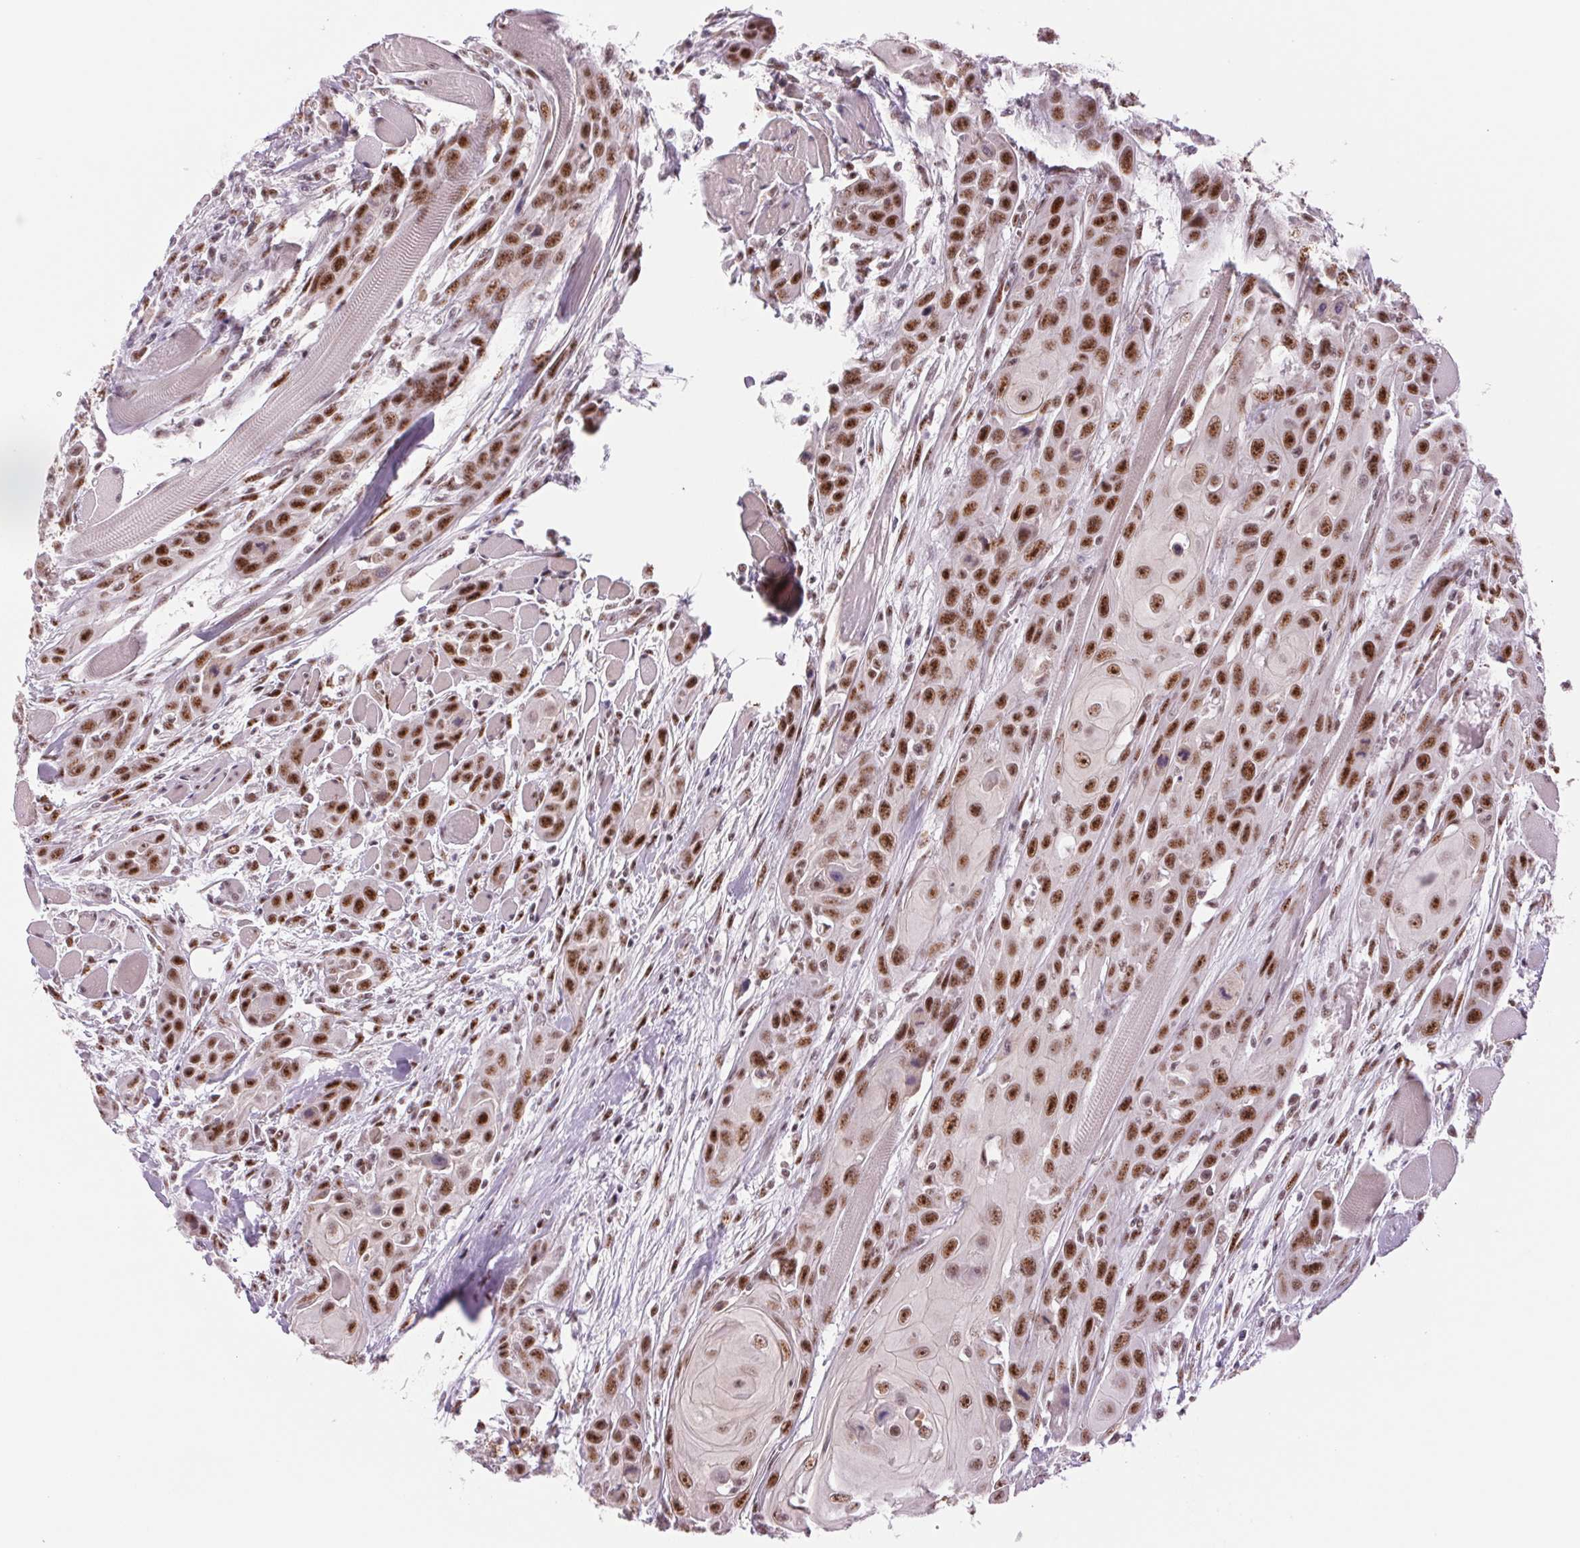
{"staining": {"intensity": "strong", "quantity": ">75%", "location": "nuclear"}, "tissue": "head and neck cancer", "cell_type": "Tumor cells", "image_type": "cancer", "snomed": [{"axis": "morphology", "description": "Squamous cell carcinoma, NOS"}, {"axis": "topography", "description": "Head-Neck"}], "caption": "Protein expression analysis of head and neck cancer reveals strong nuclear staining in about >75% of tumor cells.", "gene": "ZC3H14", "patient": {"sex": "female", "age": 80}}